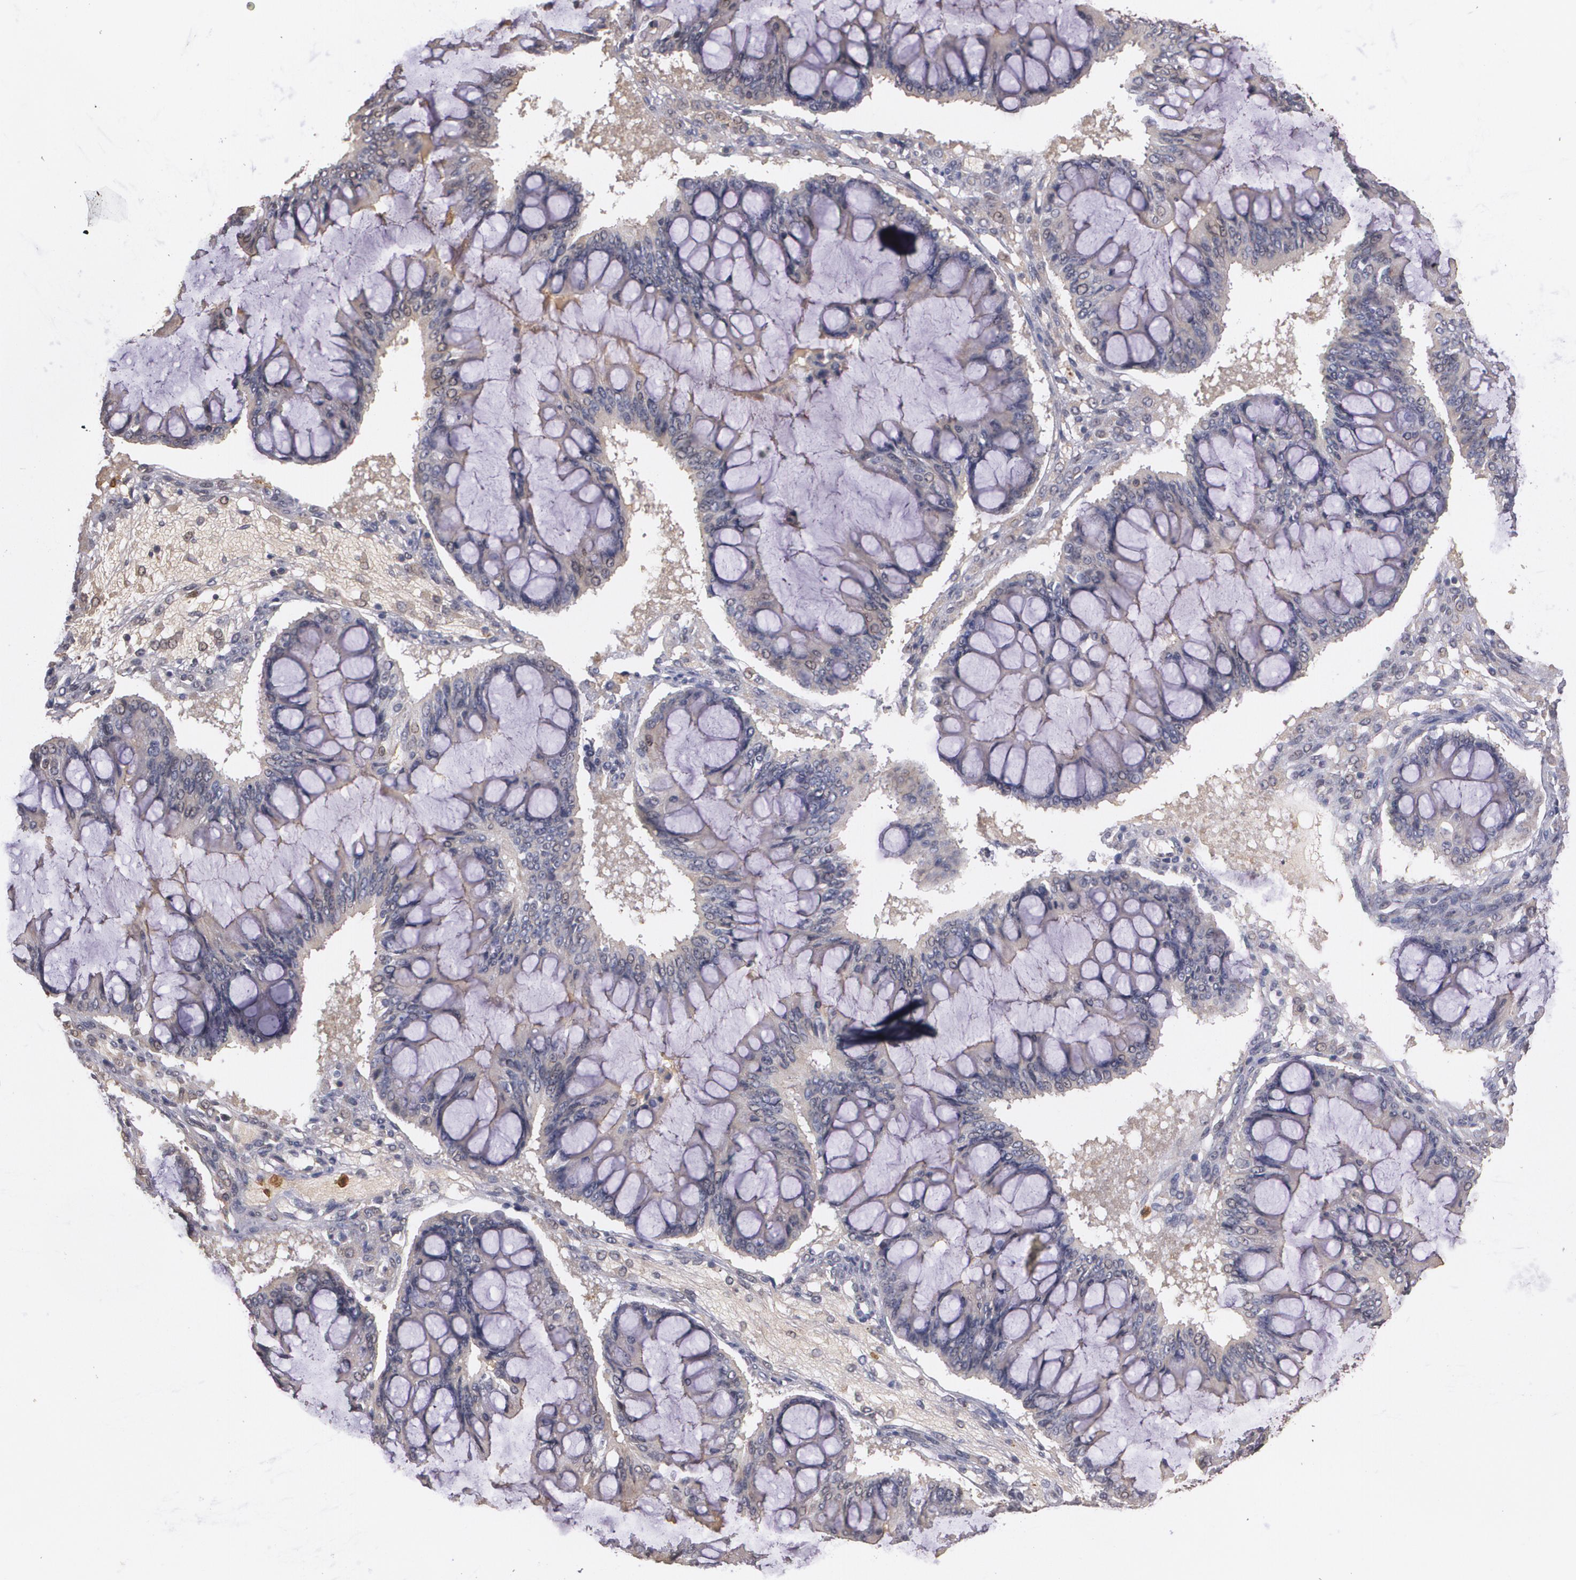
{"staining": {"intensity": "weak", "quantity": ">75%", "location": "cytoplasmic/membranous"}, "tissue": "ovarian cancer", "cell_type": "Tumor cells", "image_type": "cancer", "snomed": [{"axis": "morphology", "description": "Cystadenocarcinoma, mucinous, NOS"}, {"axis": "topography", "description": "Ovary"}], "caption": "Immunohistochemical staining of ovarian mucinous cystadenocarcinoma reveals low levels of weak cytoplasmic/membranous protein staining in about >75% of tumor cells.", "gene": "PTS", "patient": {"sex": "female", "age": 73}}